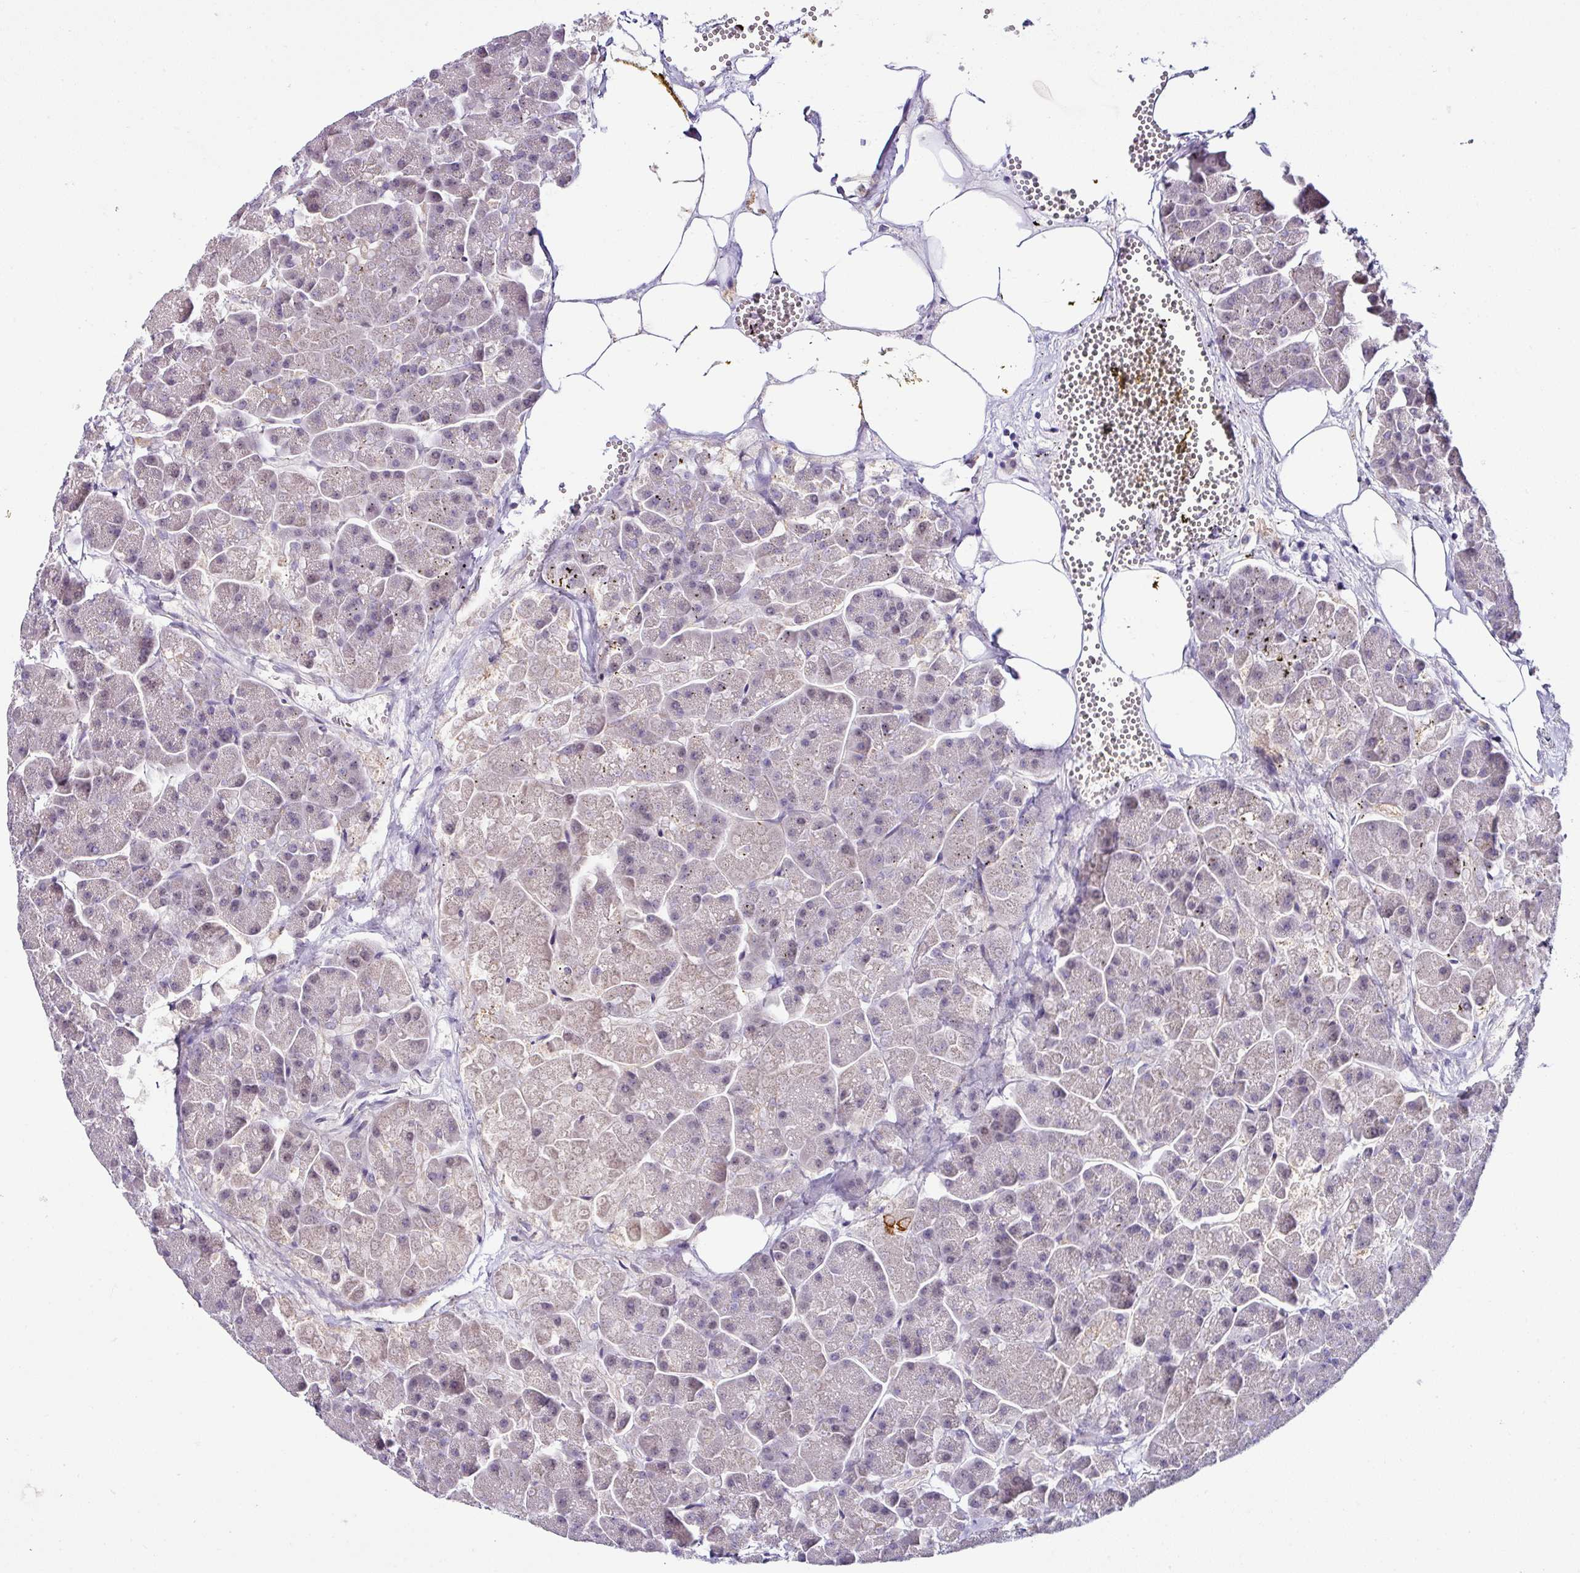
{"staining": {"intensity": "moderate", "quantity": "<25%", "location": "cytoplasmic/membranous,nuclear"}, "tissue": "pancreas", "cell_type": "Exocrine glandular cells", "image_type": "normal", "snomed": [{"axis": "morphology", "description": "Normal tissue, NOS"}, {"axis": "topography", "description": "Pancreas"}, {"axis": "topography", "description": "Peripheral nerve tissue"}], "caption": "Immunohistochemistry of unremarkable human pancreas demonstrates low levels of moderate cytoplasmic/membranous,nuclear expression in about <25% of exocrine glandular cells. (Brightfield microscopy of DAB IHC at high magnification).", "gene": "NAPSA", "patient": {"sex": "male", "age": 54}}